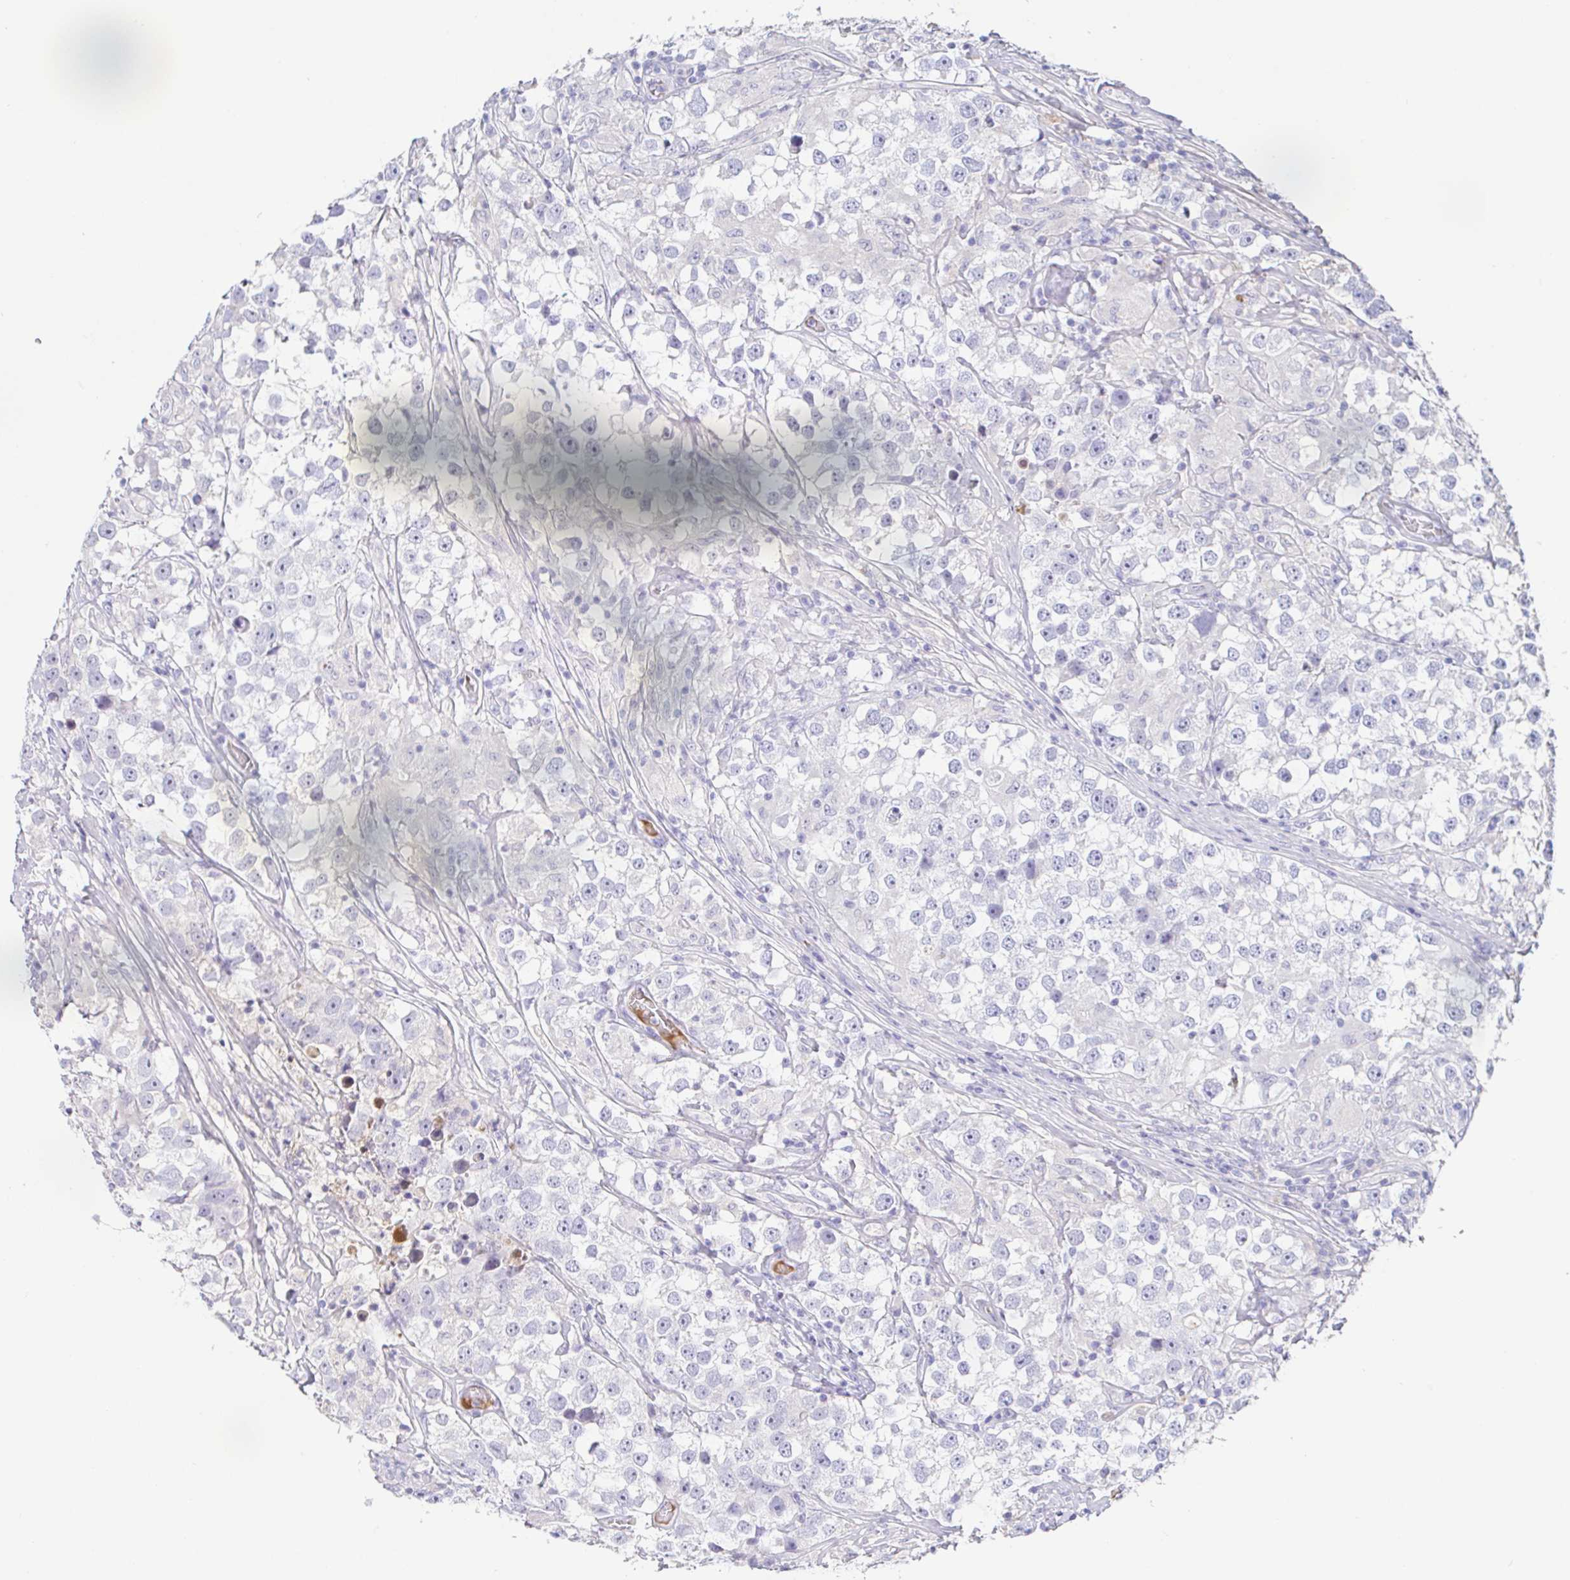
{"staining": {"intensity": "negative", "quantity": "none", "location": "none"}, "tissue": "testis cancer", "cell_type": "Tumor cells", "image_type": "cancer", "snomed": [{"axis": "morphology", "description": "Seminoma, NOS"}, {"axis": "topography", "description": "Testis"}], "caption": "DAB (3,3'-diaminobenzidine) immunohistochemical staining of human testis seminoma reveals no significant expression in tumor cells.", "gene": "SAA4", "patient": {"sex": "male", "age": 46}}